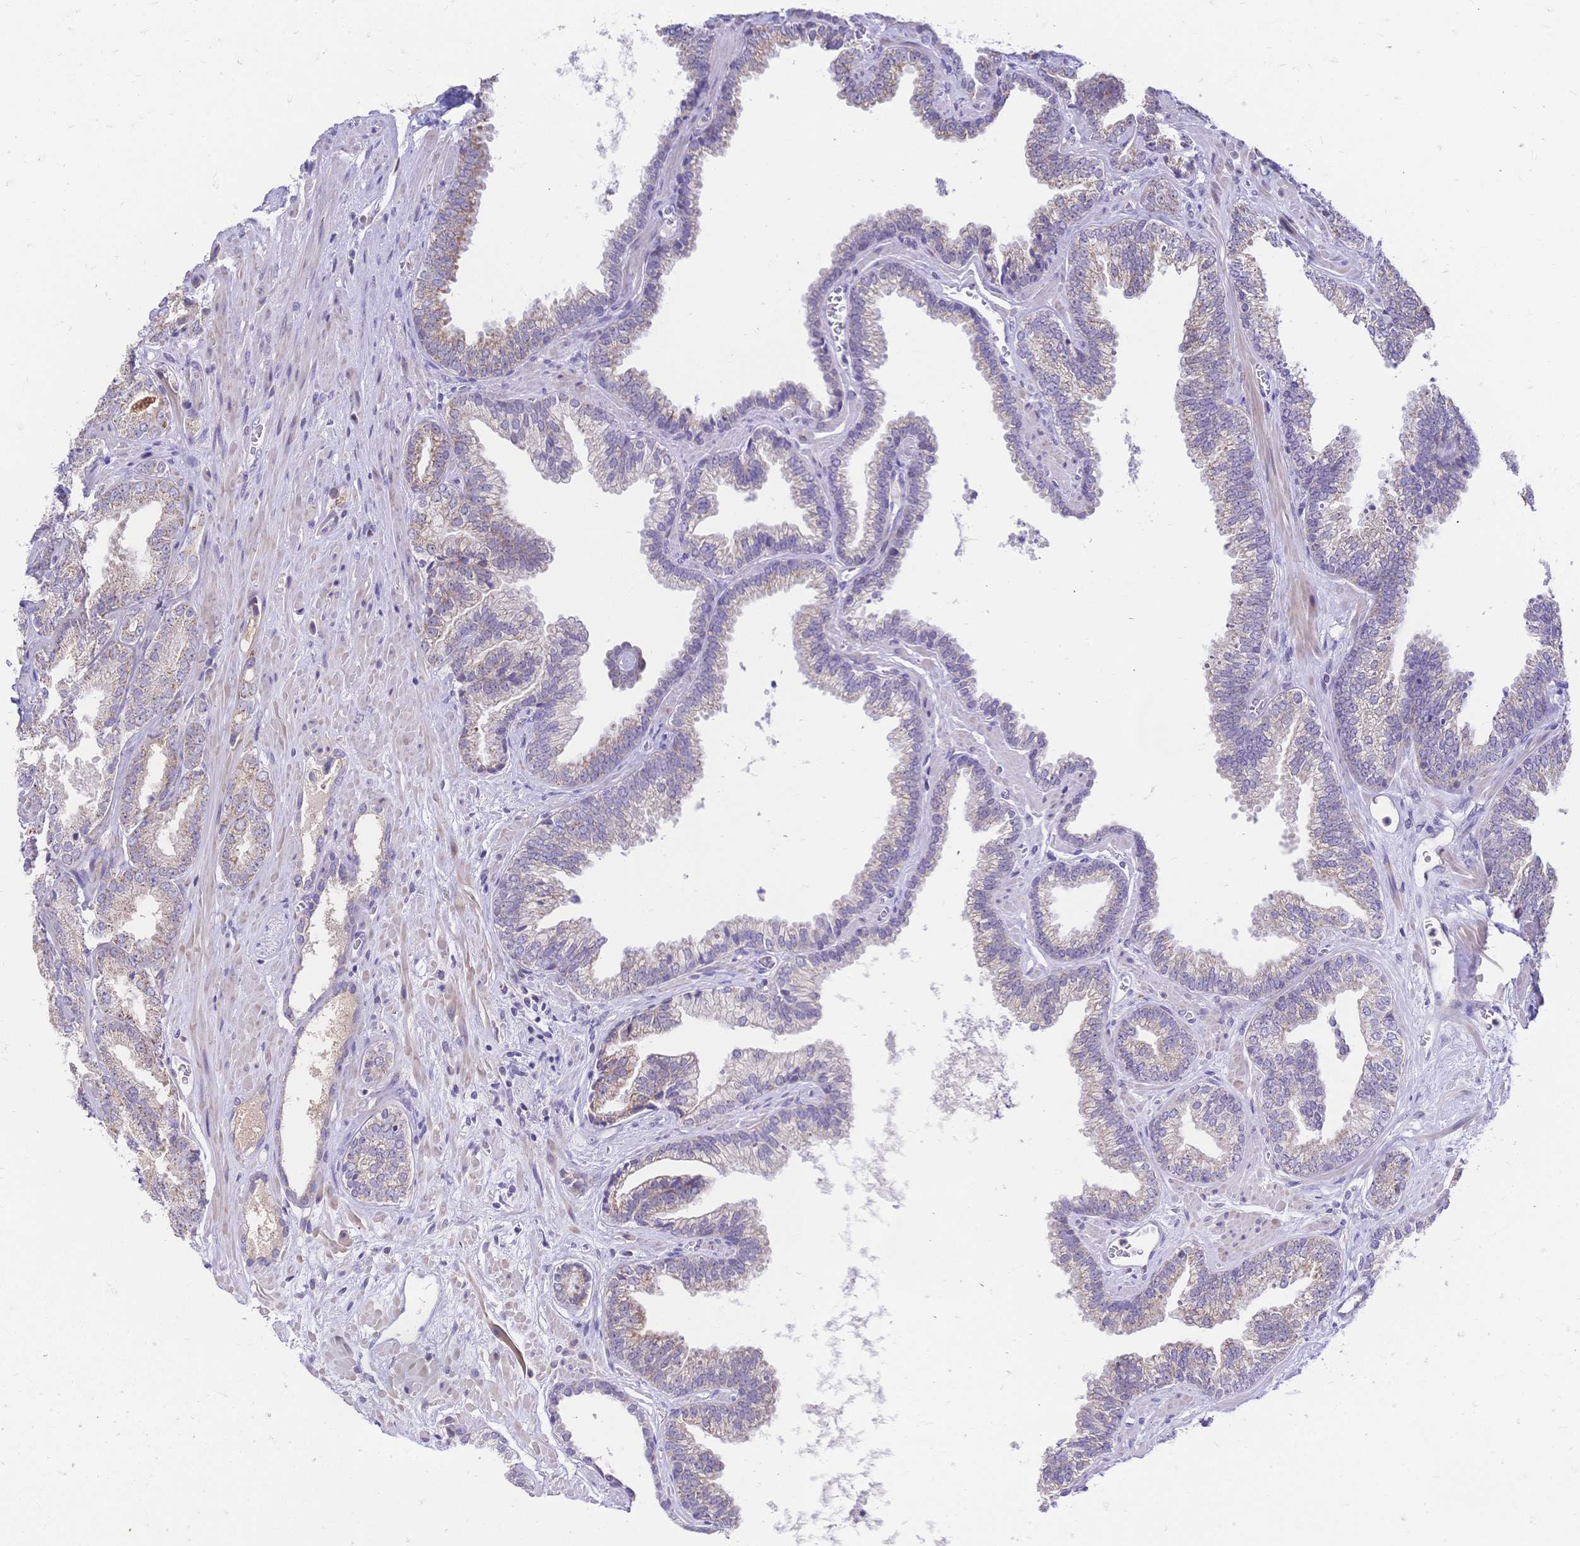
{"staining": {"intensity": "weak", "quantity": "25%-75%", "location": "cytoplasmic/membranous"}, "tissue": "prostate cancer", "cell_type": "Tumor cells", "image_type": "cancer", "snomed": [{"axis": "morphology", "description": "Adenocarcinoma, High grade"}, {"axis": "topography", "description": "Prostate"}], "caption": "The image displays a brown stain indicating the presence of a protein in the cytoplasmic/membranous of tumor cells in prostate adenocarcinoma (high-grade).", "gene": "CLEC18B", "patient": {"sex": "male", "age": 68}}